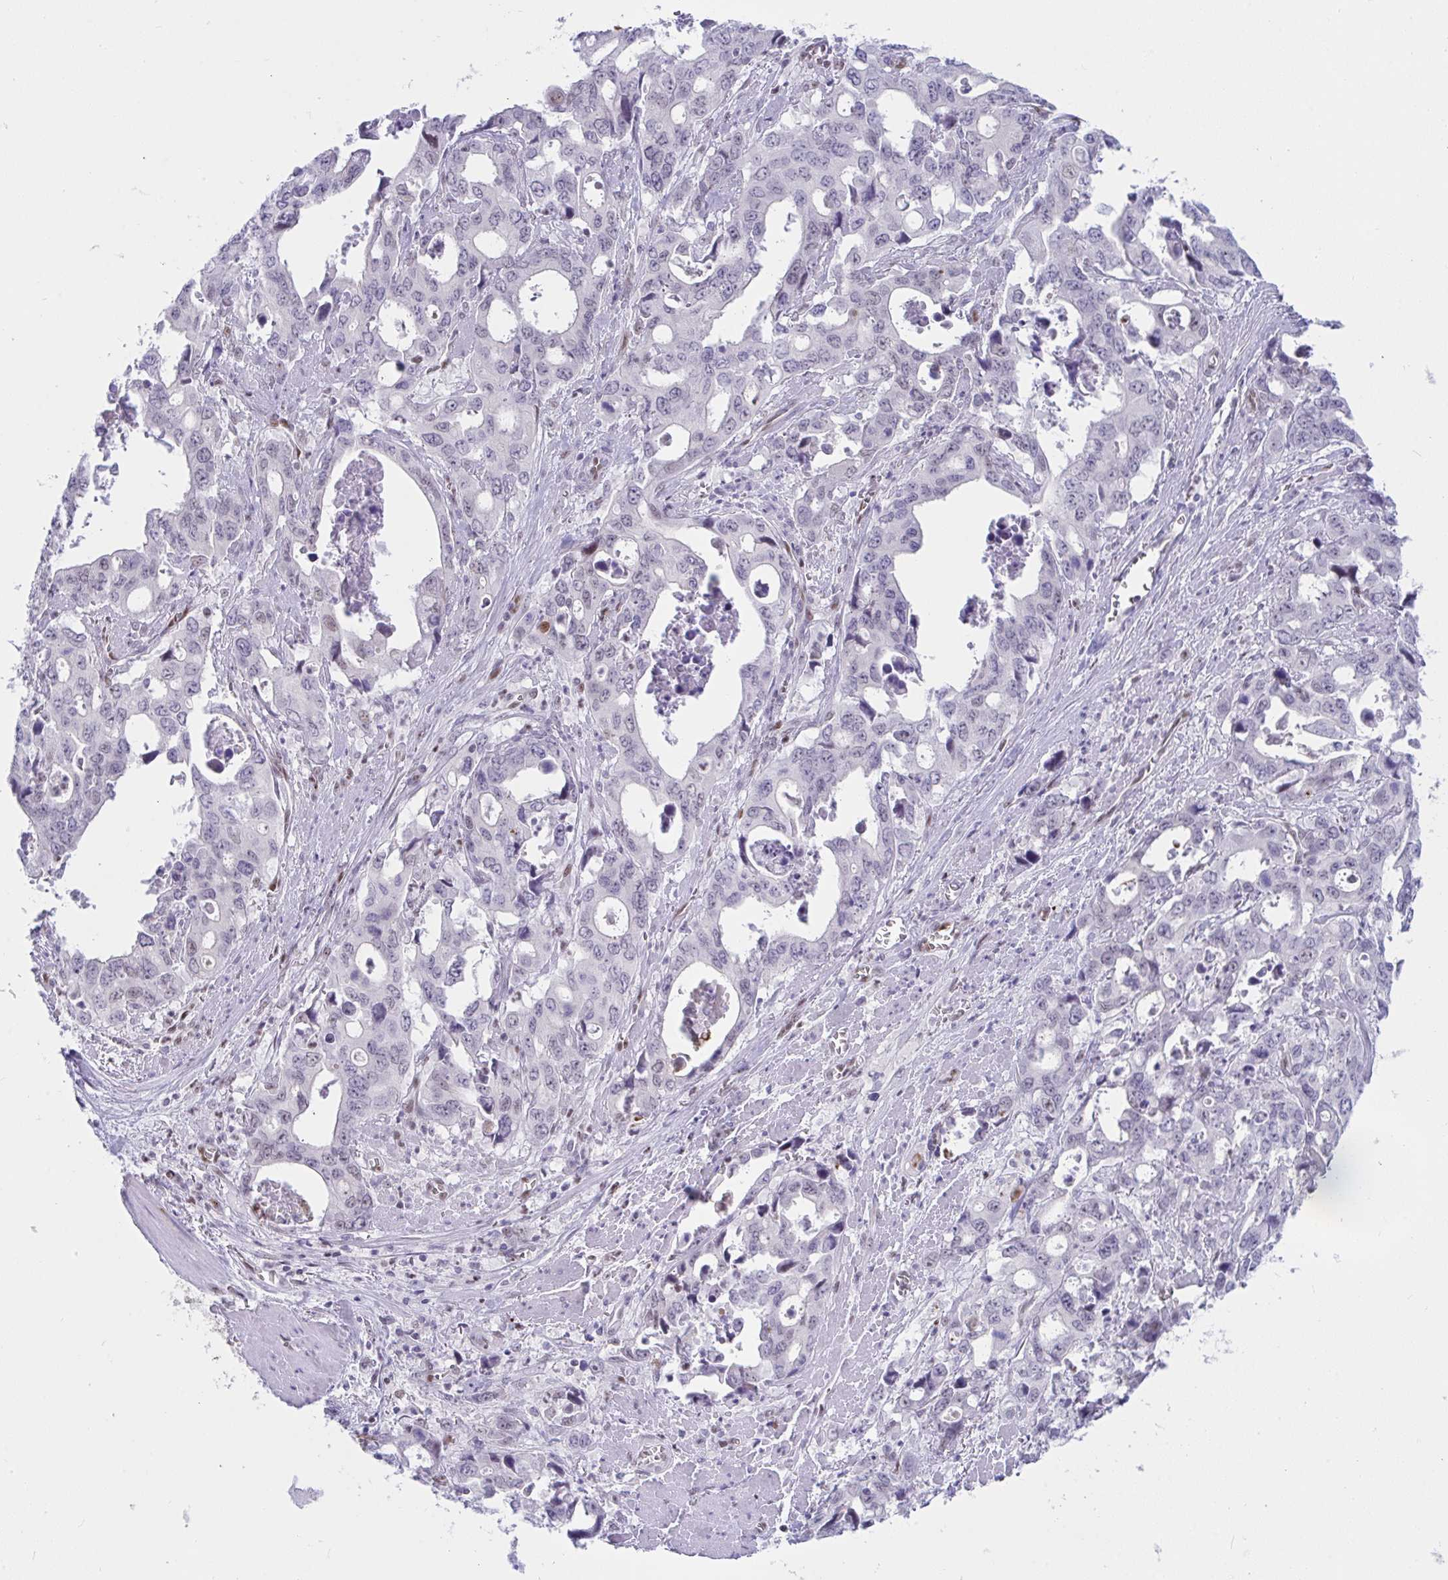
{"staining": {"intensity": "weak", "quantity": "<25%", "location": "nuclear"}, "tissue": "stomach cancer", "cell_type": "Tumor cells", "image_type": "cancer", "snomed": [{"axis": "morphology", "description": "Adenocarcinoma, NOS"}, {"axis": "topography", "description": "Stomach, upper"}], "caption": "Histopathology image shows no protein positivity in tumor cells of stomach adenocarcinoma tissue.", "gene": "IKZF2", "patient": {"sex": "male", "age": 74}}